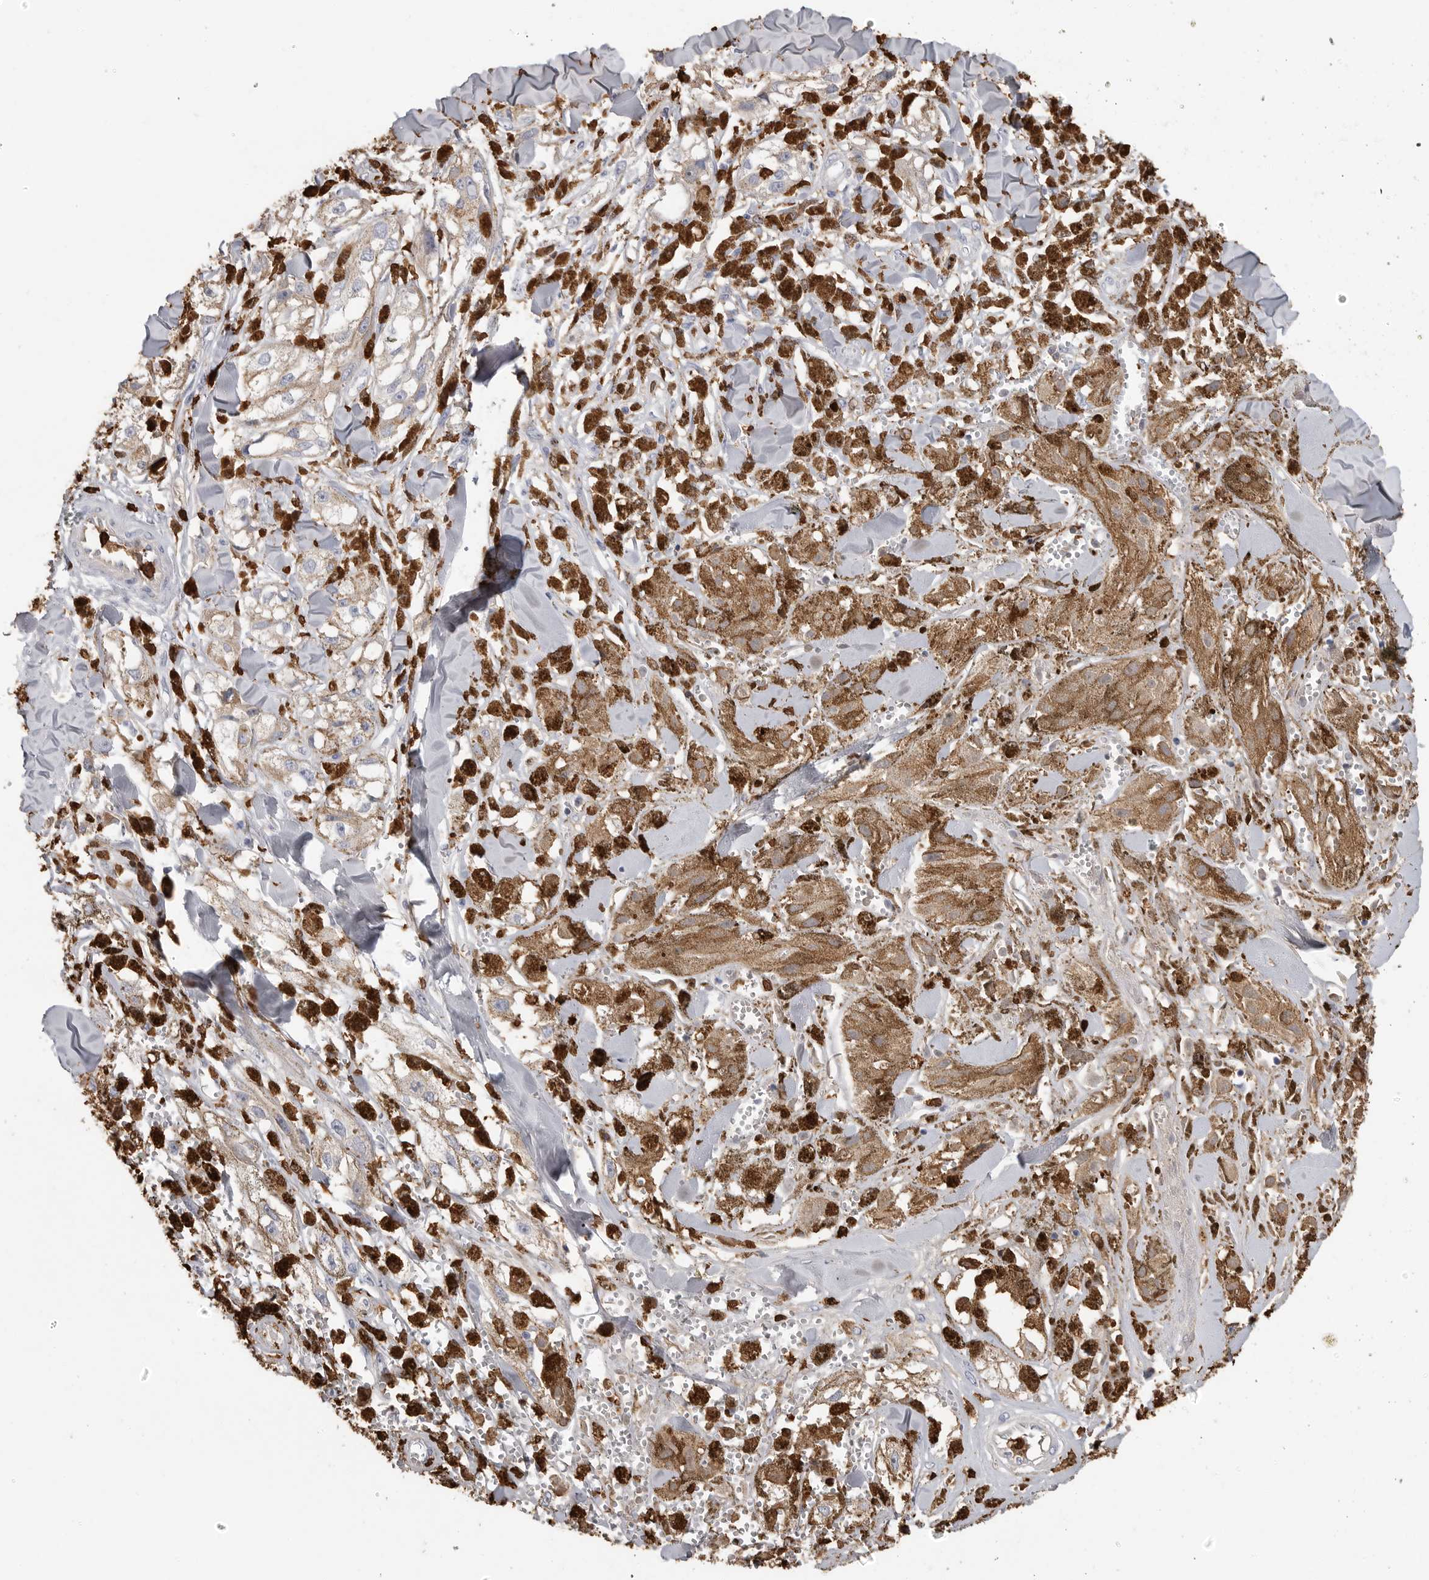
{"staining": {"intensity": "negative", "quantity": "none", "location": "none"}, "tissue": "melanoma", "cell_type": "Tumor cells", "image_type": "cancer", "snomed": [{"axis": "morphology", "description": "Malignant melanoma, NOS"}, {"axis": "topography", "description": "Skin"}], "caption": "Tumor cells are negative for protein expression in human malignant melanoma.", "gene": "CYB561D1", "patient": {"sex": "male", "age": 88}}